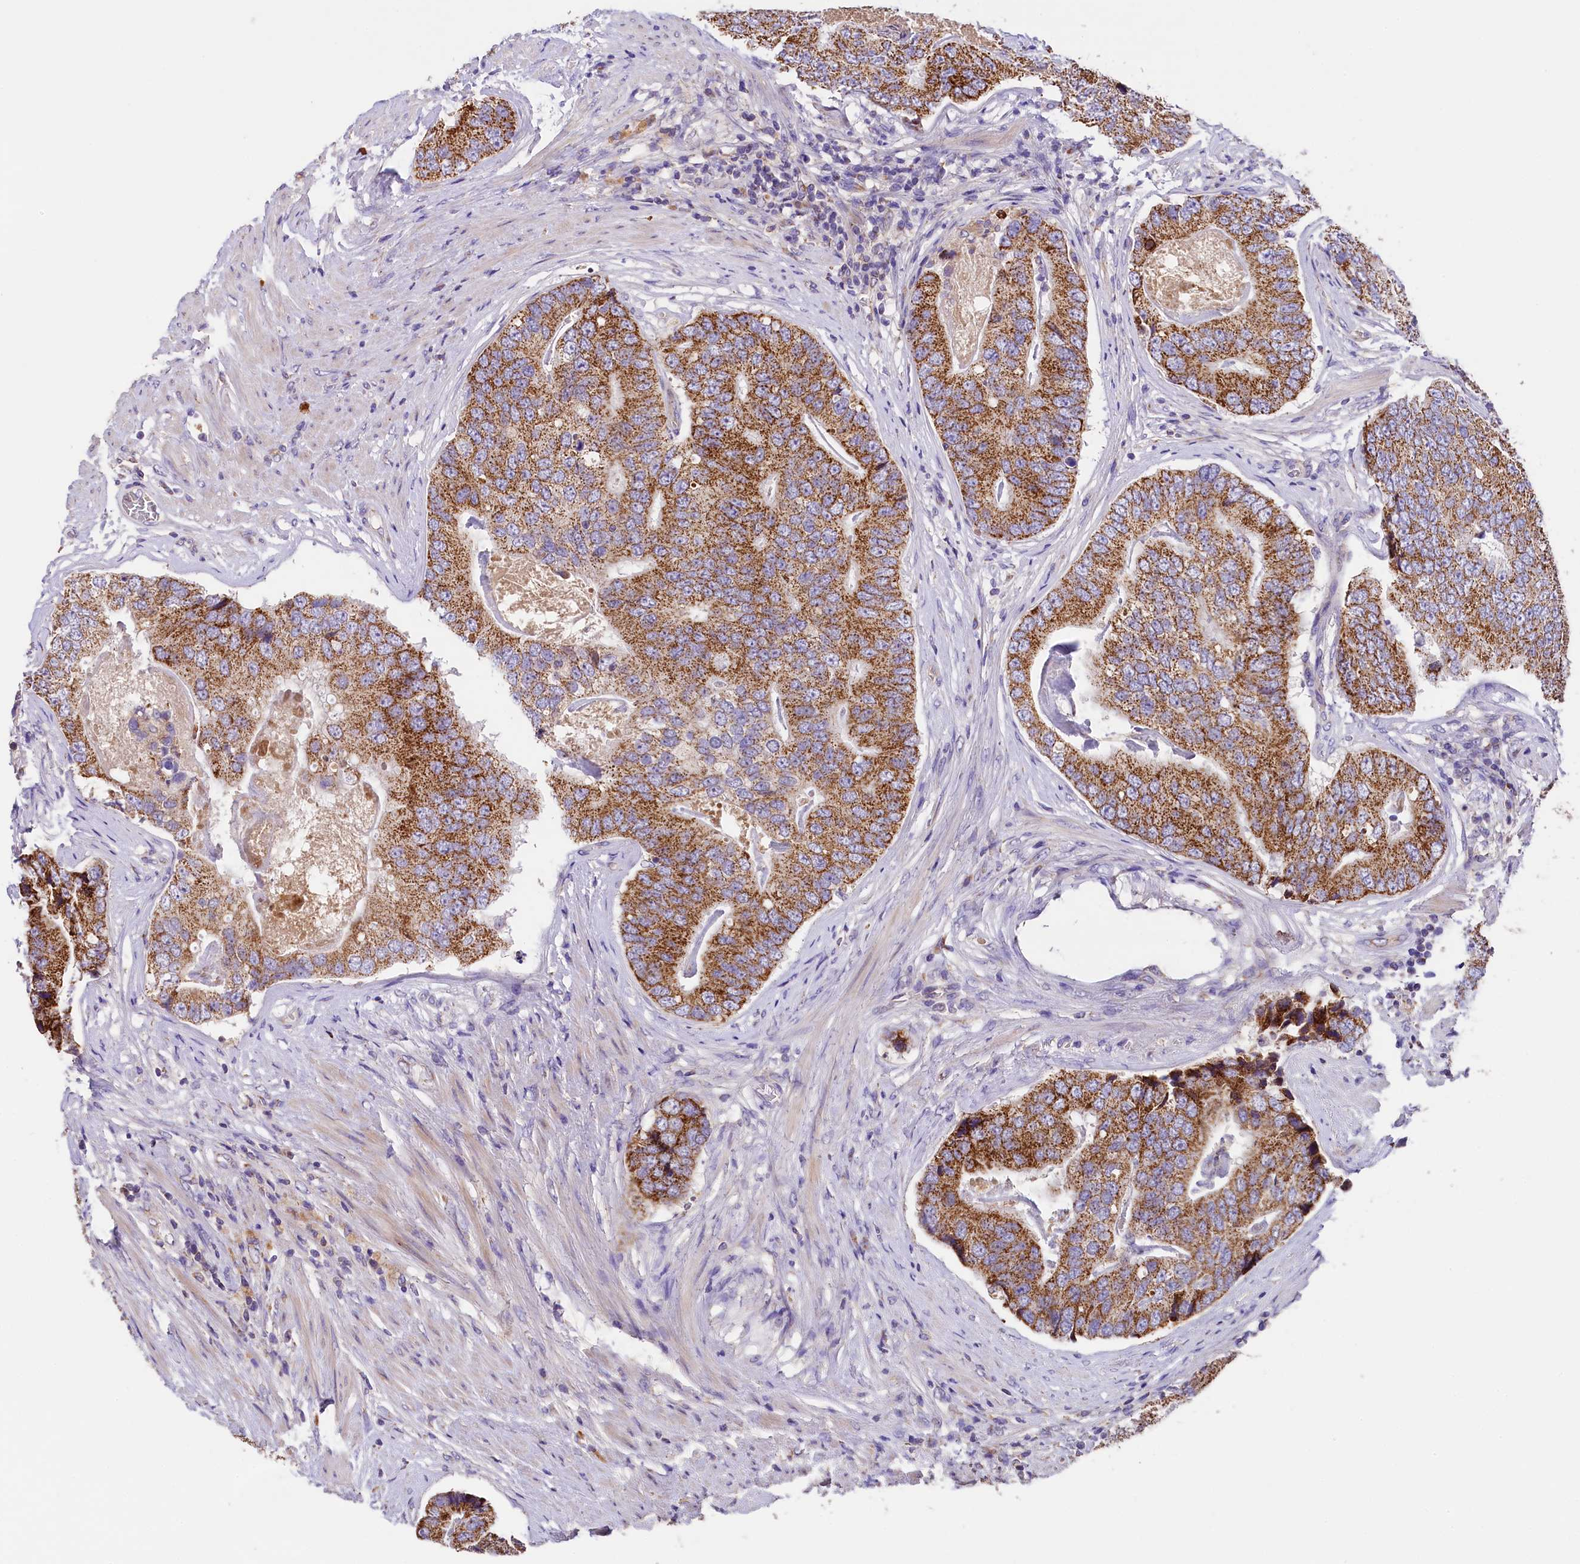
{"staining": {"intensity": "moderate", "quantity": ">75%", "location": "cytoplasmic/membranous"}, "tissue": "prostate cancer", "cell_type": "Tumor cells", "image_type": "cancer", "snomed": [{"axis": "morphology", "description": "Adenocarcinoma, High grade"}, {"axis": "topography", "description": "Prostate"}], "caption": "A photomicrograph showing moderate cytoplasmic/membranous positivity in approximately >75% of tumor cells in prostate cancer, as visualized by brown immunohistochemical staining.", "gene": "PMPCB", "patient": {"sex": "male", "age": 70}}